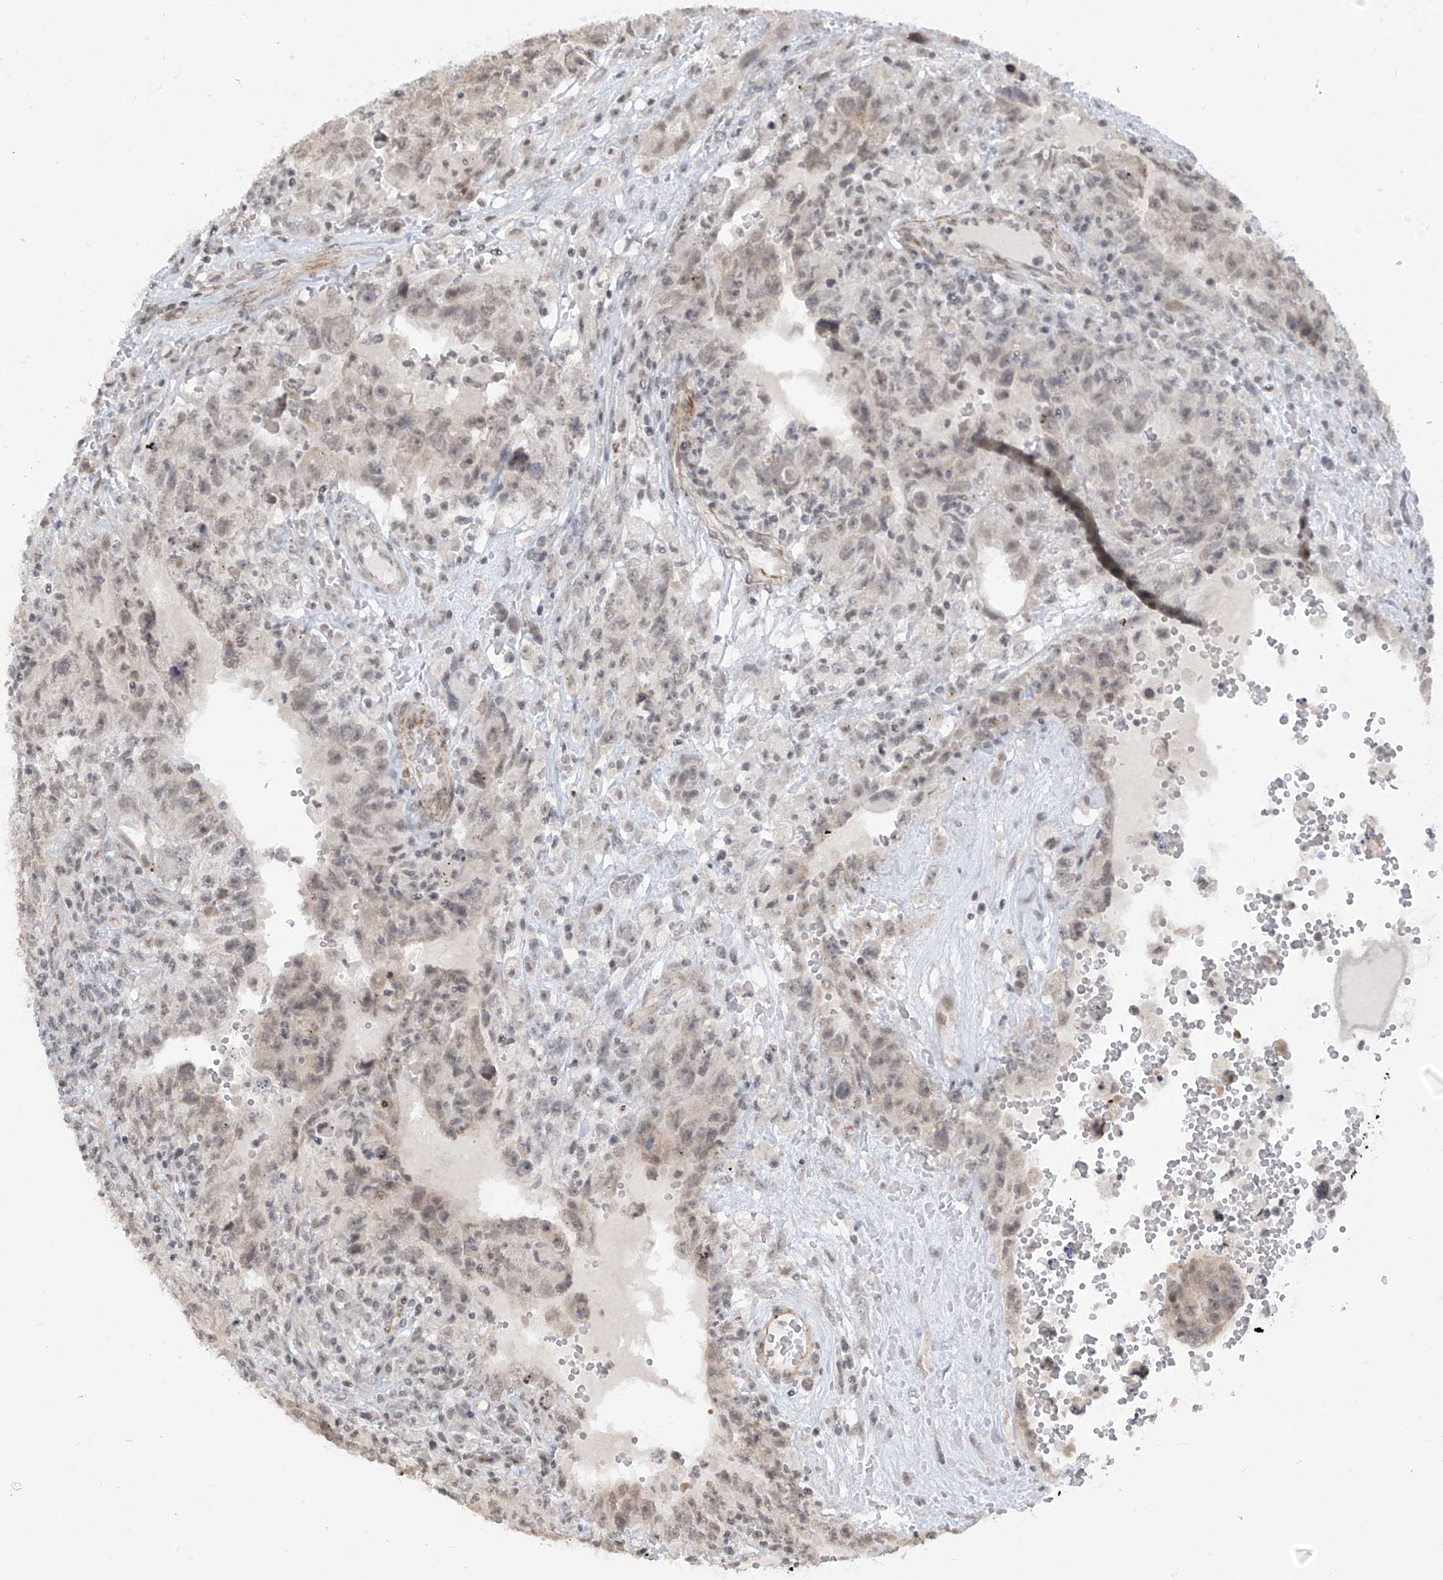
{"staining": {"intensity": "negative", "quantity": "none", "location": "none"}, "tissue": "testis cancer", "cell_type": "Tumor cells", "image_type": "cancer", "snomed": [{"axis": "morphology", "description": "Carcinoma, Embryonal, NOS"}, {"axis": "topography", "description": "Testis"}], "caption": "This is an IHC micrograph of human testis embryonal carcinoma. There is no expression in tumor cells.", "gene": "METAP1D", "patient": {"sex": "male", "age": 26}}